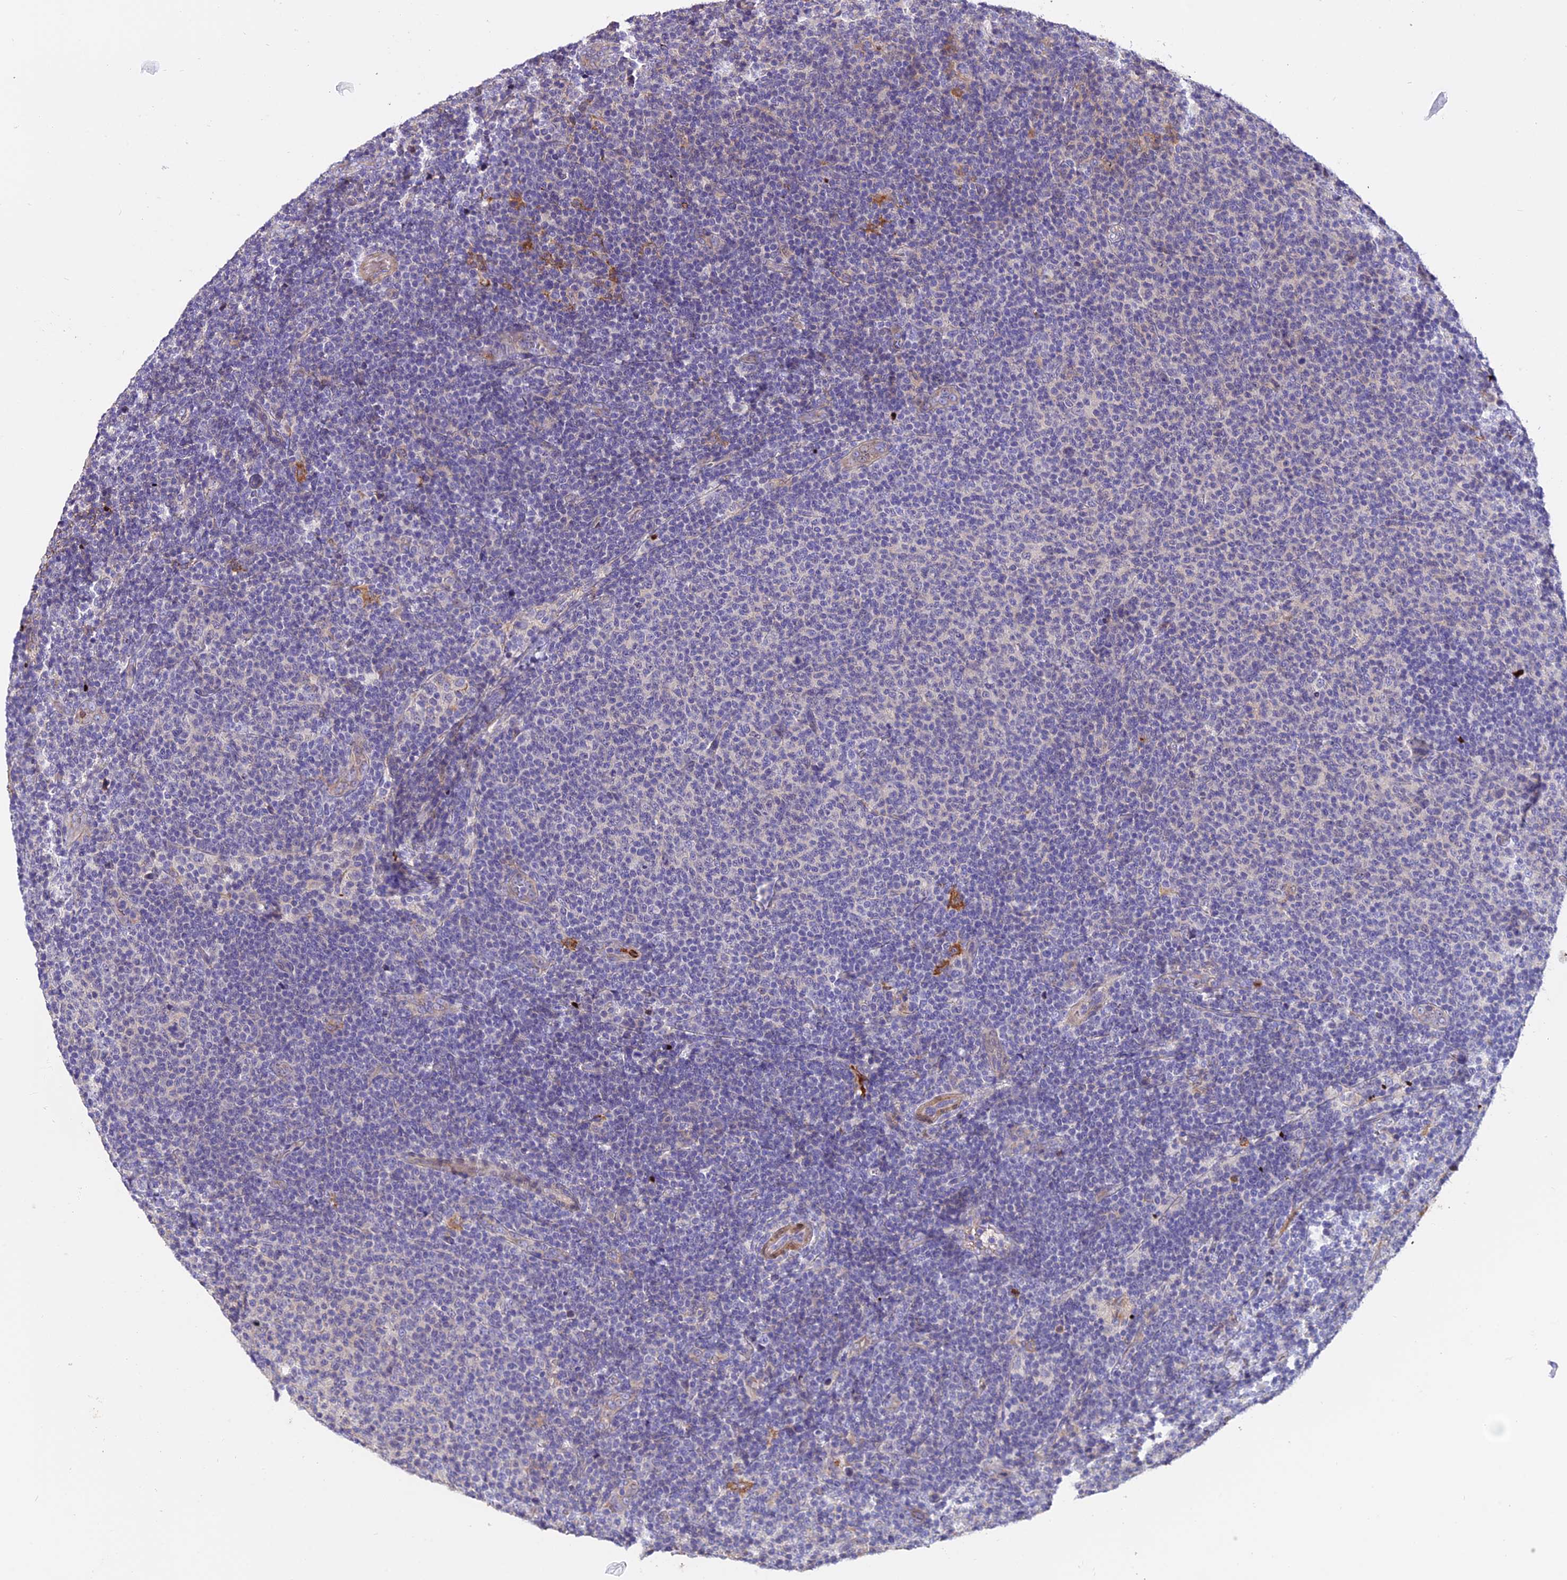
{"staining": {"intensity": "negative", "quantity": "none", "location": "none"}, "tissue": "lymphoma", "cell_type": "Tumor cells", "image_type": "cancer", "snomed": [{"axis": "morphology", "description": "Malignant lymphoma, non-Hodgkin's type, Low grade"}, {"axis": "topography", "description": "Lymph node"}], "caption": "The photomicrograph demonstrates no significant staining in tumor cells of malignant lymphoma, non-Hodgkin's type (low-grade). The staining is performed using DAB brown chromogen with nuclei counter-stained in using hematoxylin.", "gene": "MAP3K7CL", "patient": {"sex": "male", "age": 66}}